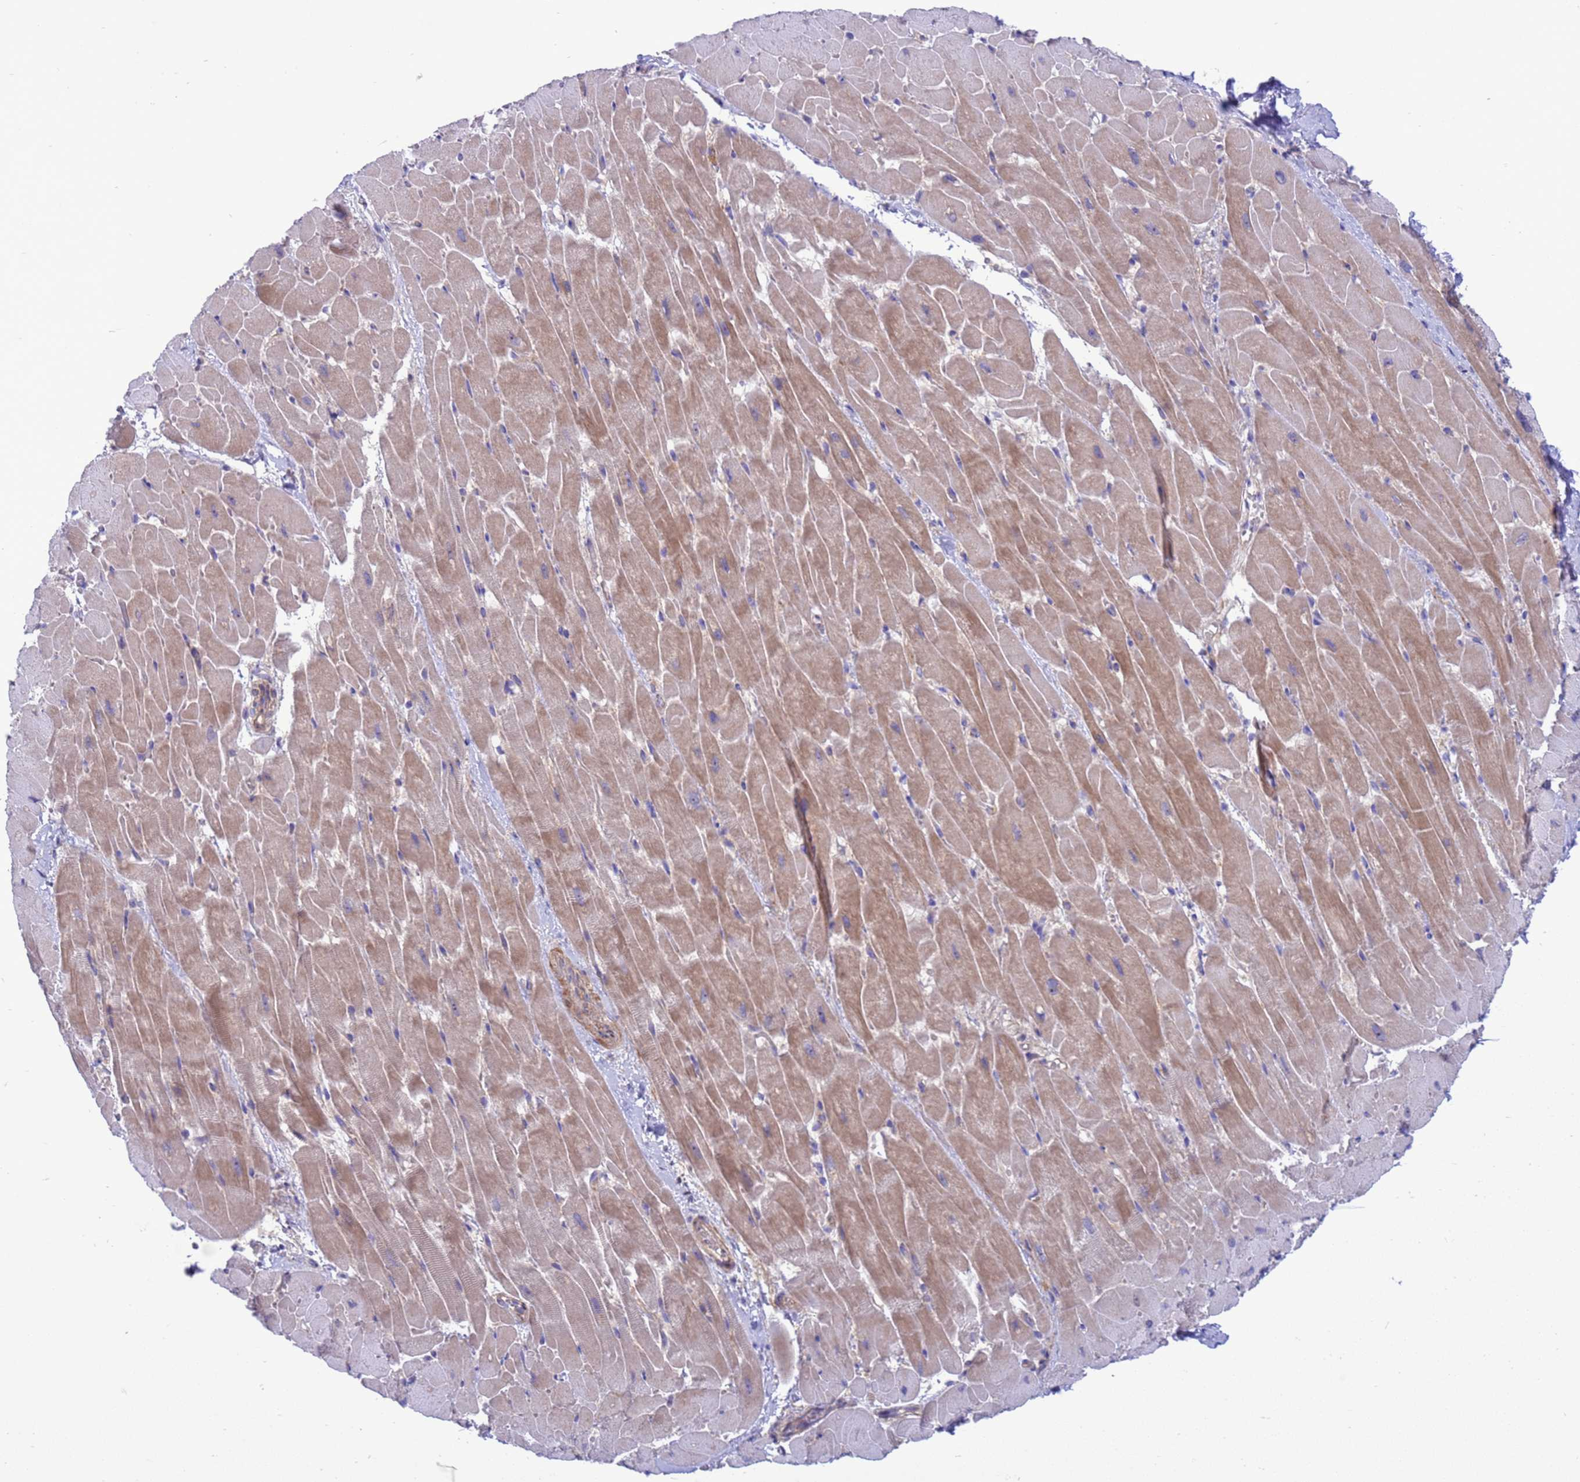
{"staining": {"intensity": "weak", "quantity": "25%-75%", "location": "cytoplasmic/membranous"}, "tissue": "heart muscle", "cell_type": "Cardiomyocytes", "image_type": "normal", "snomed": [{"axis": "morphology", "description": "Normal tissue, NOS"}, {"axis": "topography", "description": "Heart"}], "caption": "Protein expression by immunohistochemistry (IHC) shows weak cytoplasmic/membranous positivity in approximately 25%-75% of cardiomyocytes in normal heart muscle. The staining is performed using DAB (3,3'-diaminobenzidine) brown chromogen to label protein expression. The nuclei are counter-stained blue using hematoxylin.", "gene": "ZNF461", "patient": {"sex": "male", "age": 37}}